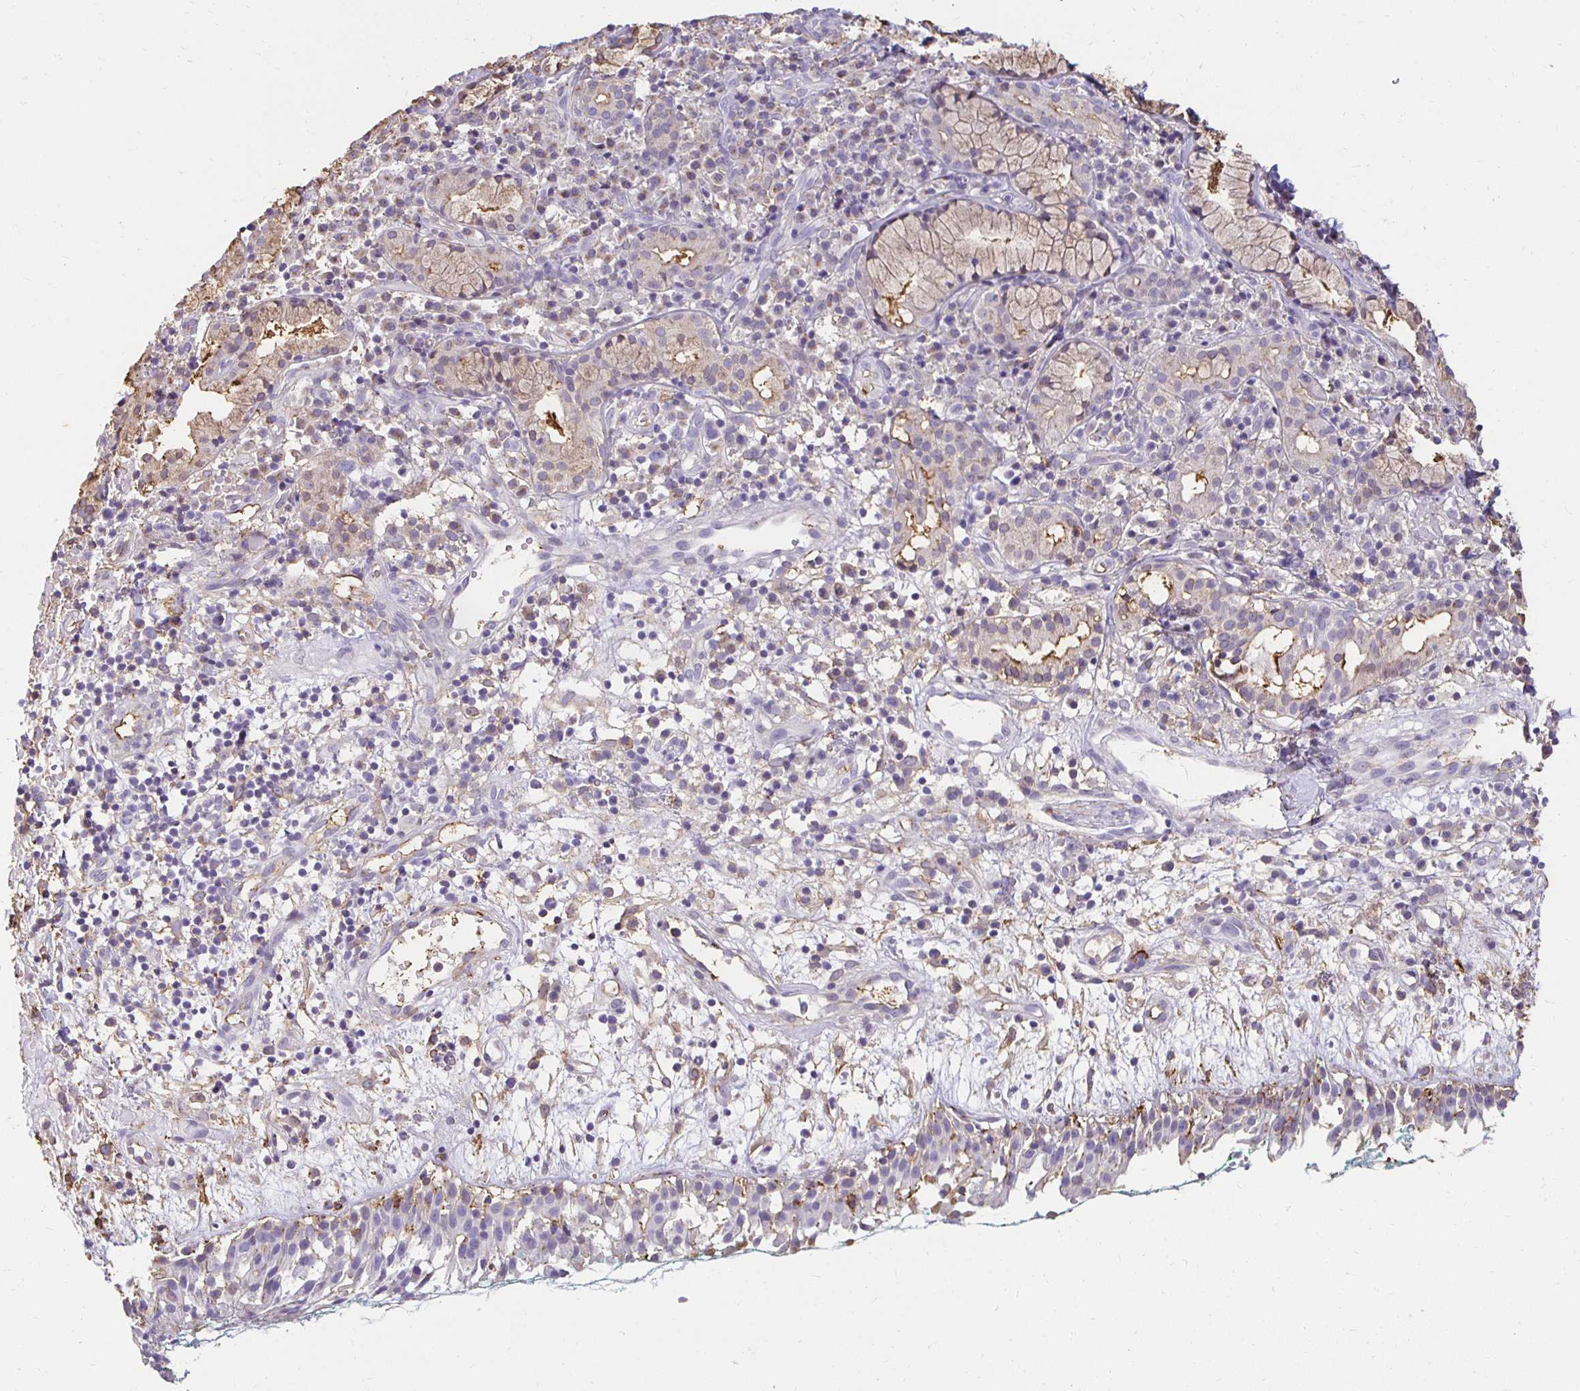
{"staining": {"intensity": "negative", "quantity": "none", "location": "none"}, "tissue": "nasopharynx", "cell_type": "Respiratory epithelial cells", "image_type": "normal", "snomed": [{"axis": "morphology", "description": "Normal tissue, NOS"}, {"axis": "morphology", "description": "Basal cell carcinoma"}, {"axis": "topography", "description": "Cartilage tissue"}, {"axis": "topography", "description": "Nasopharynx"}, {"axis": "topography", "description": "Oral tissue"}], "caption": "A high-resolution histopathology image shows immunohistochemistry staining of normal nasopharynx, which displays no significant positivity in respiratory epithelial cells.", "gene": "TAS1R3", "patient": {"sex": "female", "age": 77}}